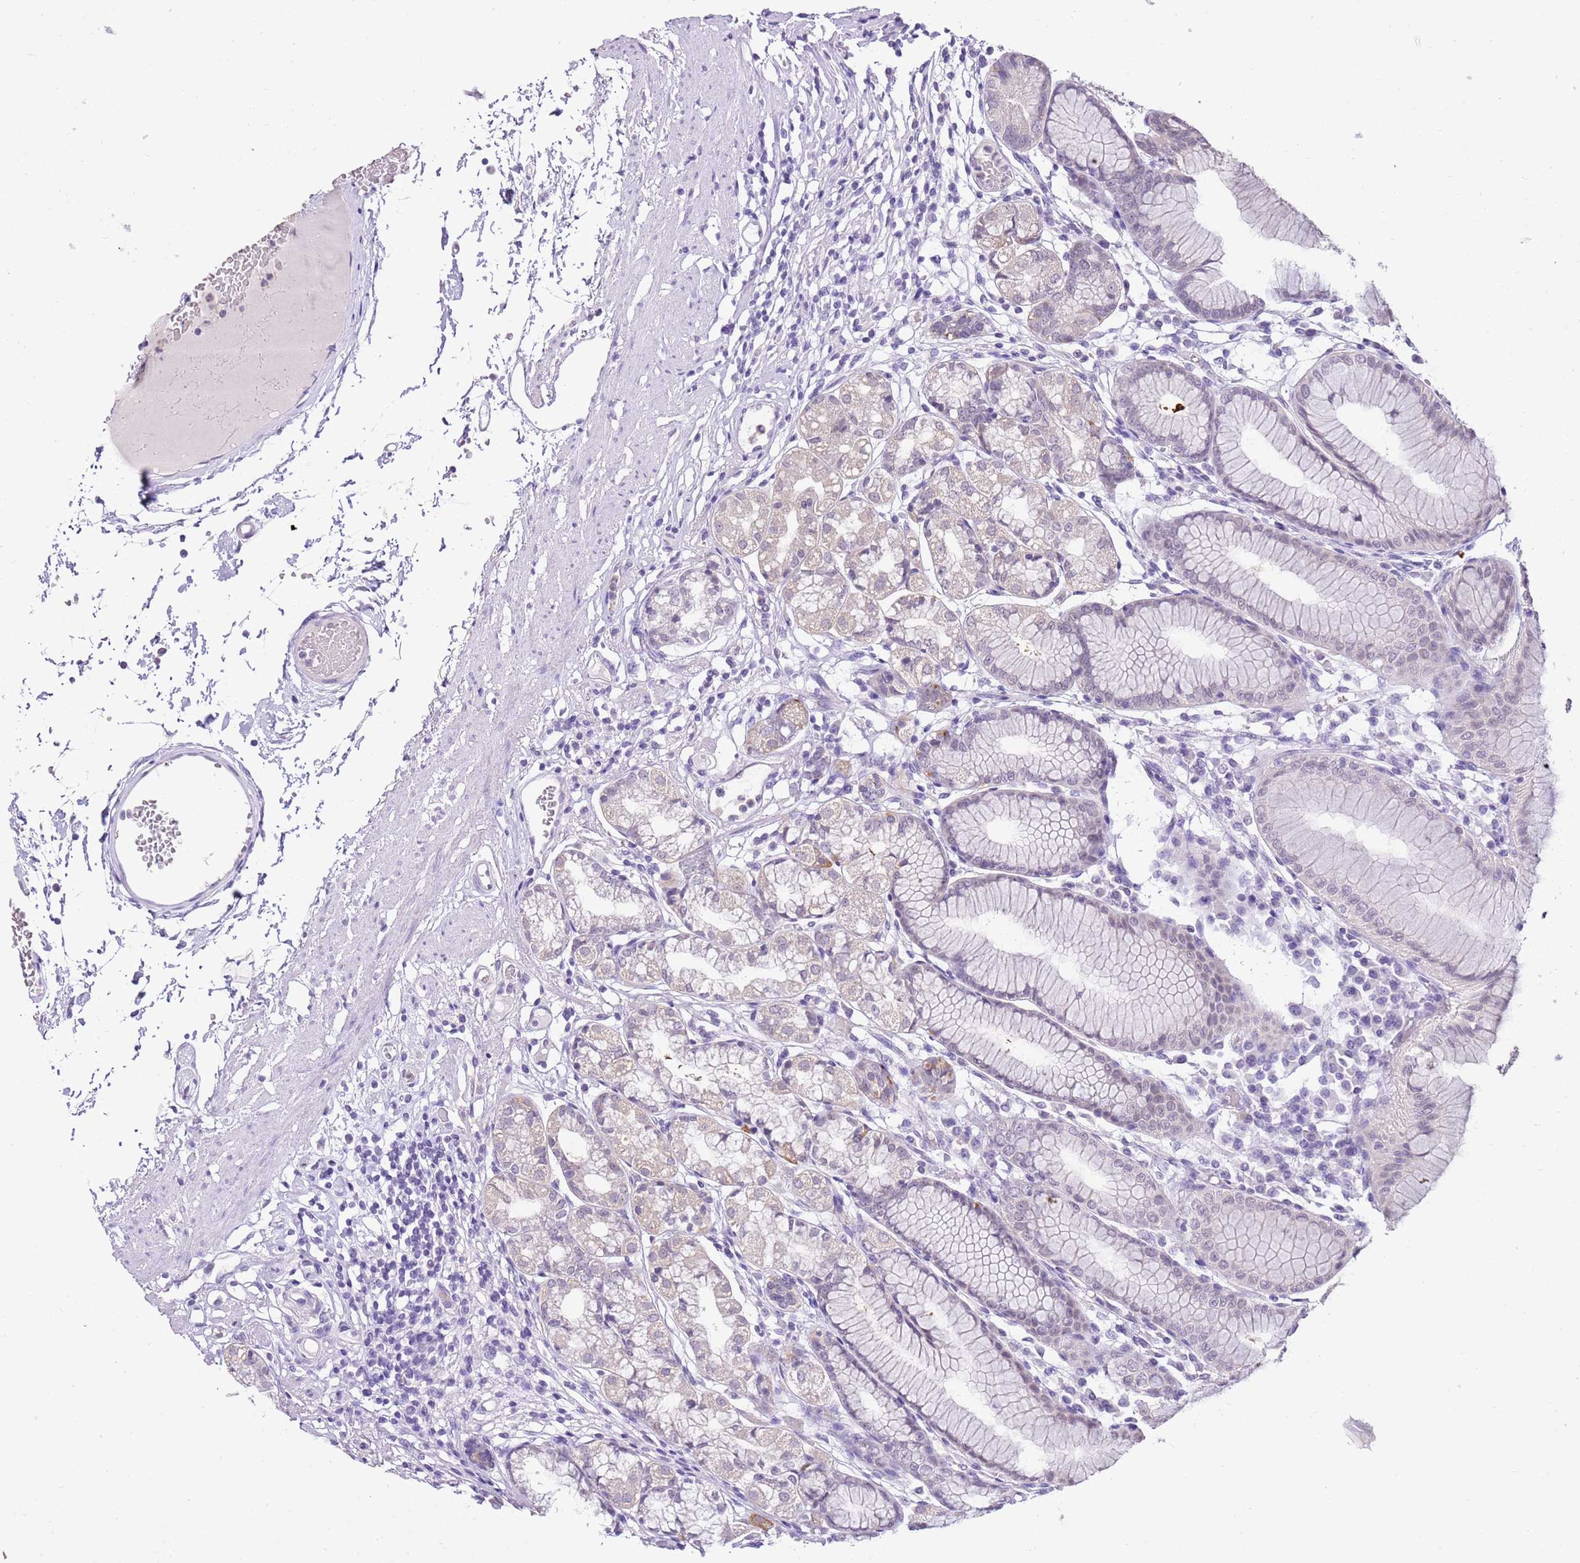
{"staining": {"intensity": "negative", "quantity": "none", "location": "none"}, "tissue": "stomach", "cell_type": "Glandular cells", "image_type": "normal", "snomed": [{"axis": "morphology", "description": "Normal tissue, NOS"}, {"axis": "topography", "description": "Stomach"}], "caption": "Immunohistochemistry photomicrograph of benign stomach: human stomach stained with DAB shows no significant protein expression in glandular cells.", "gene": "XPO7", "patient": {"sex": "female", "age": 57}}